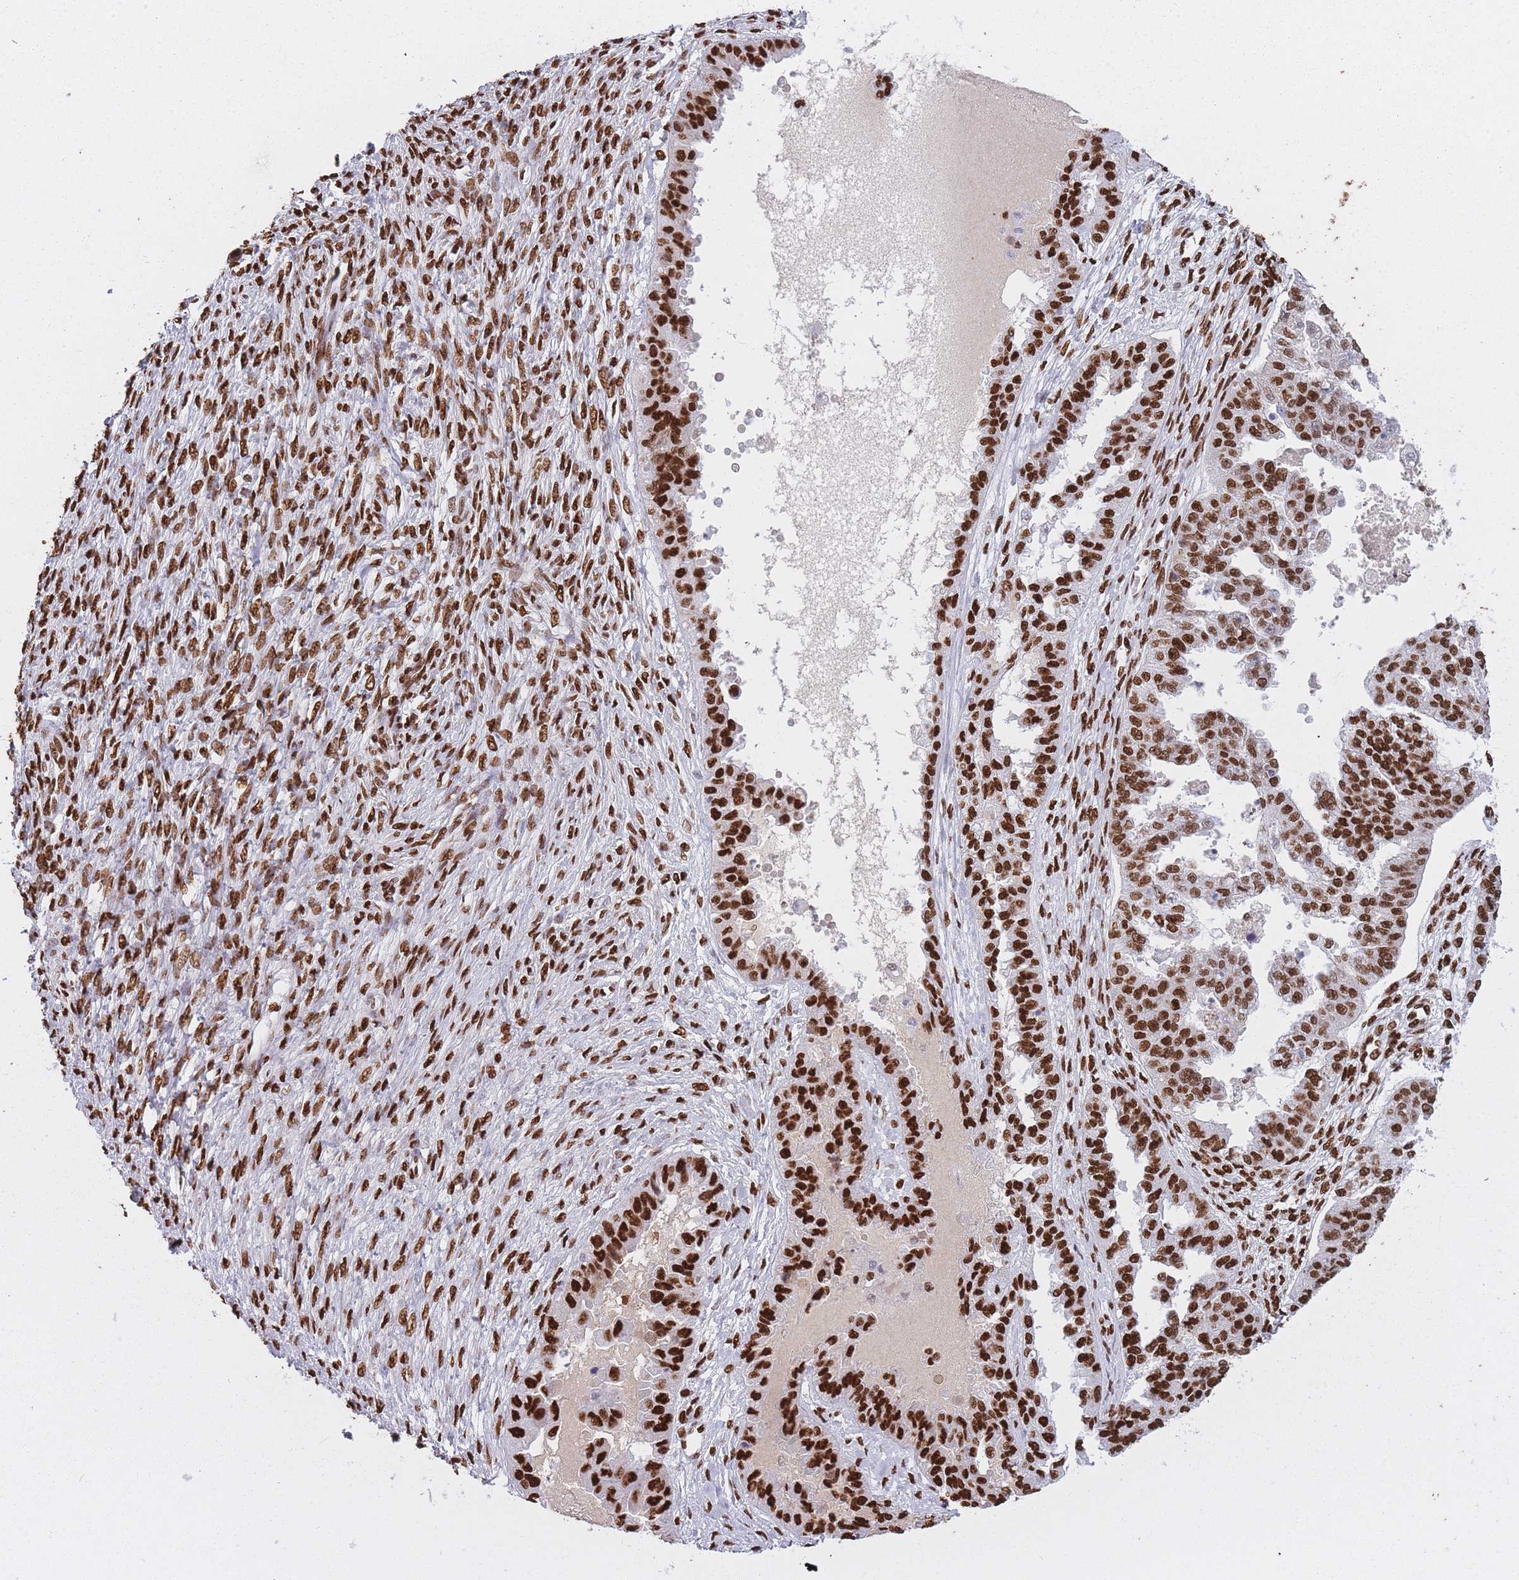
{"staining": {"intensity": "strong", "quantity": ">75%", "location": "nuclear"}, "tissue": "ovarian cancer", "cell_type": "Tumor cells", "image_type": "cancer", "snomed": [{"axis": "morphology", "description": "Cystadenocarcinoma, serous, NOS"}, {"axis": "topography", "description": "Ovary"}], "caption": "This micrograph displays serous cystadenocarcinoma (ovarian) stained with immunohistochemistry to label a protein in brown. The nuclear of tumor cells show strong positivity for the protein. Nuclei are counter-stained blue.", "gene": "HNRNPUL1", "patient": {"sex": "female", "age": 58}}